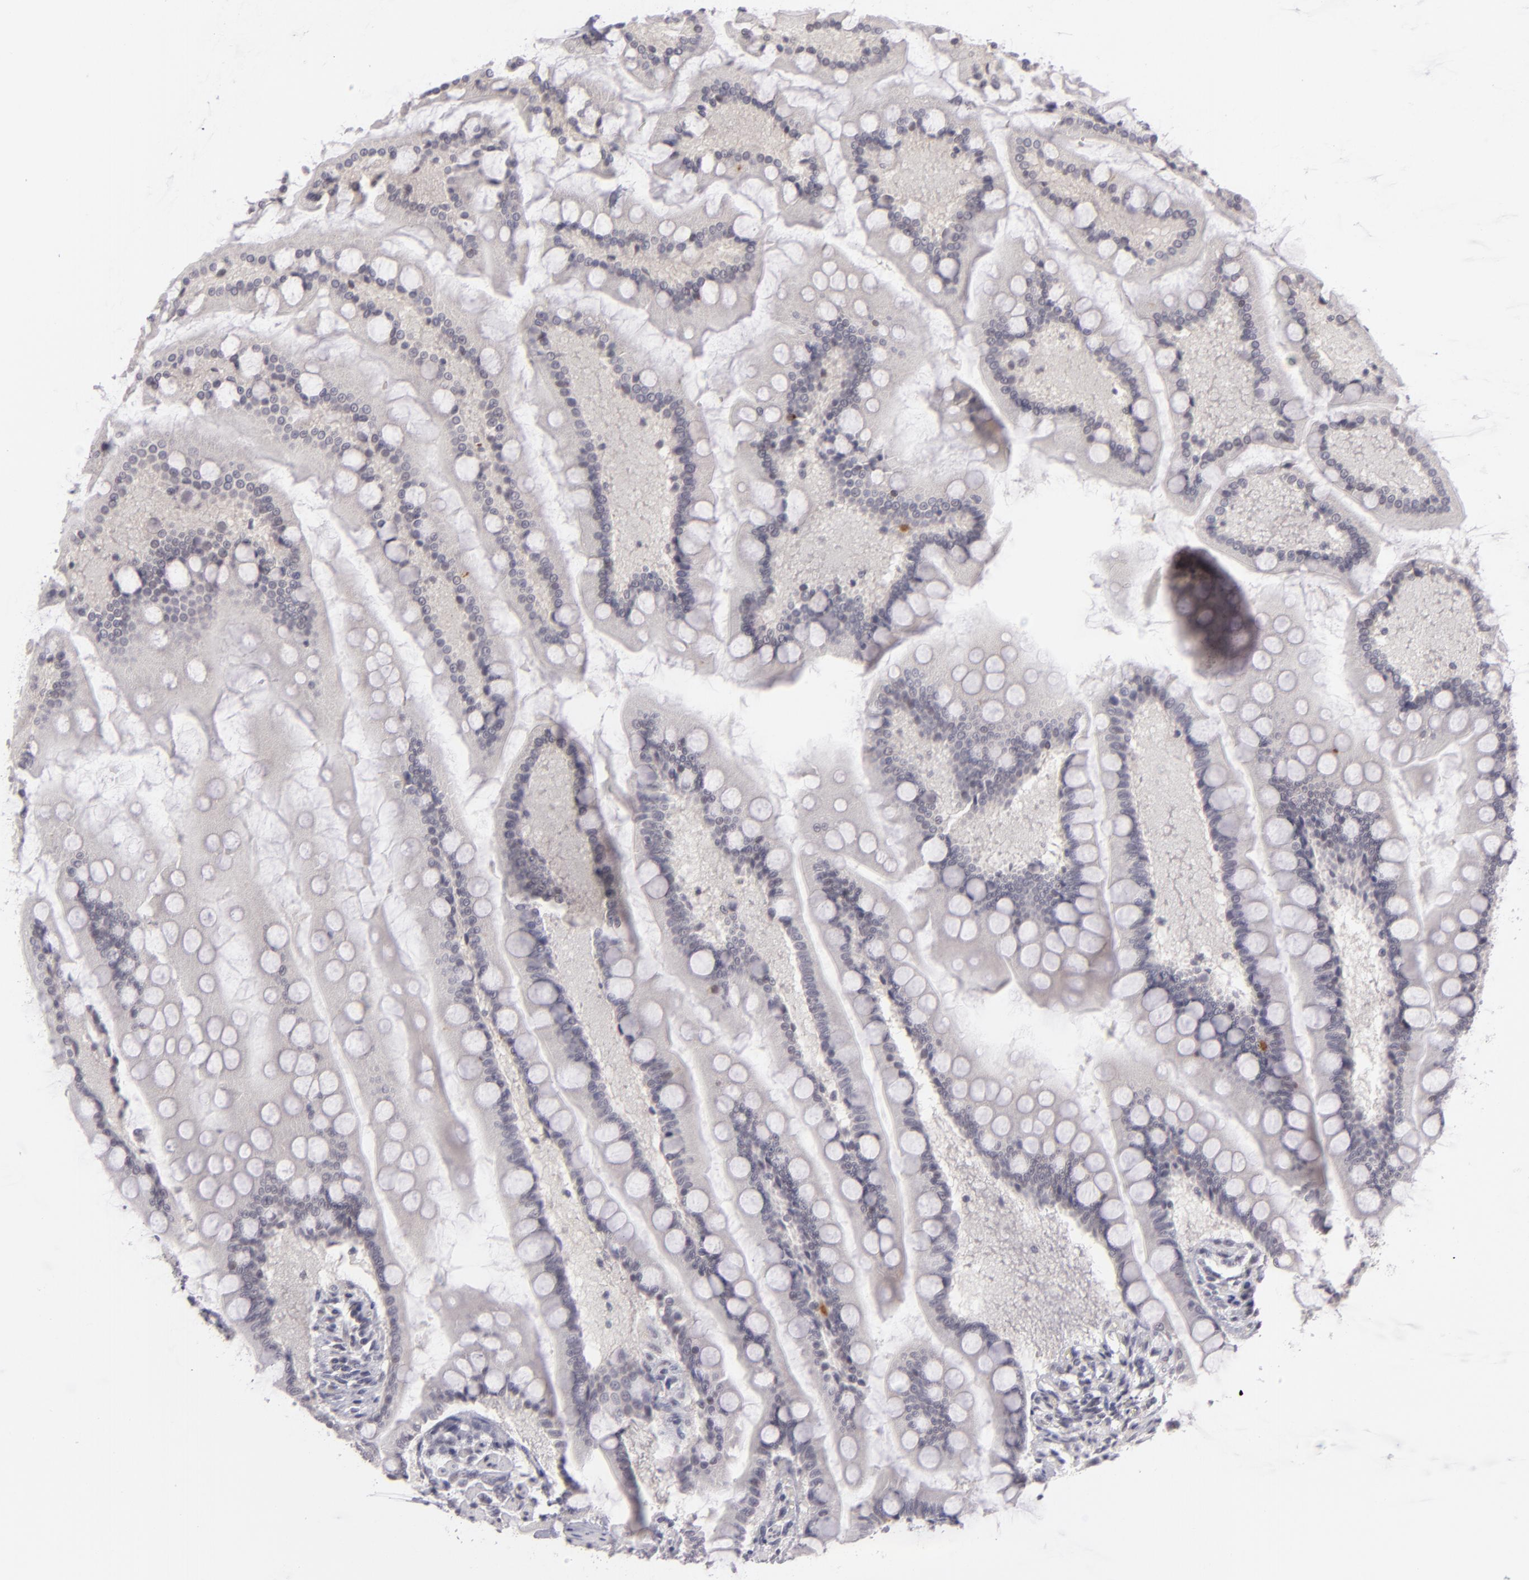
{"staining": {"intensity": "negative", "quantity": "none", "location": "none"}, "tissue": "small intestine", "cell_type": "Glandular cells", "image_type": "normal", "snomed": [{"axis": "morphology", "description": "Normal tissue, NOS"}, {"axis": "topography", "description": "Small intestine"}], "caption": "DAB immunohistochemical staining of normal human small intestine exhibits no significant staining in glandular cells.", "gene": "ZNF205", "patient": {"sex": "male", "age": 41}}